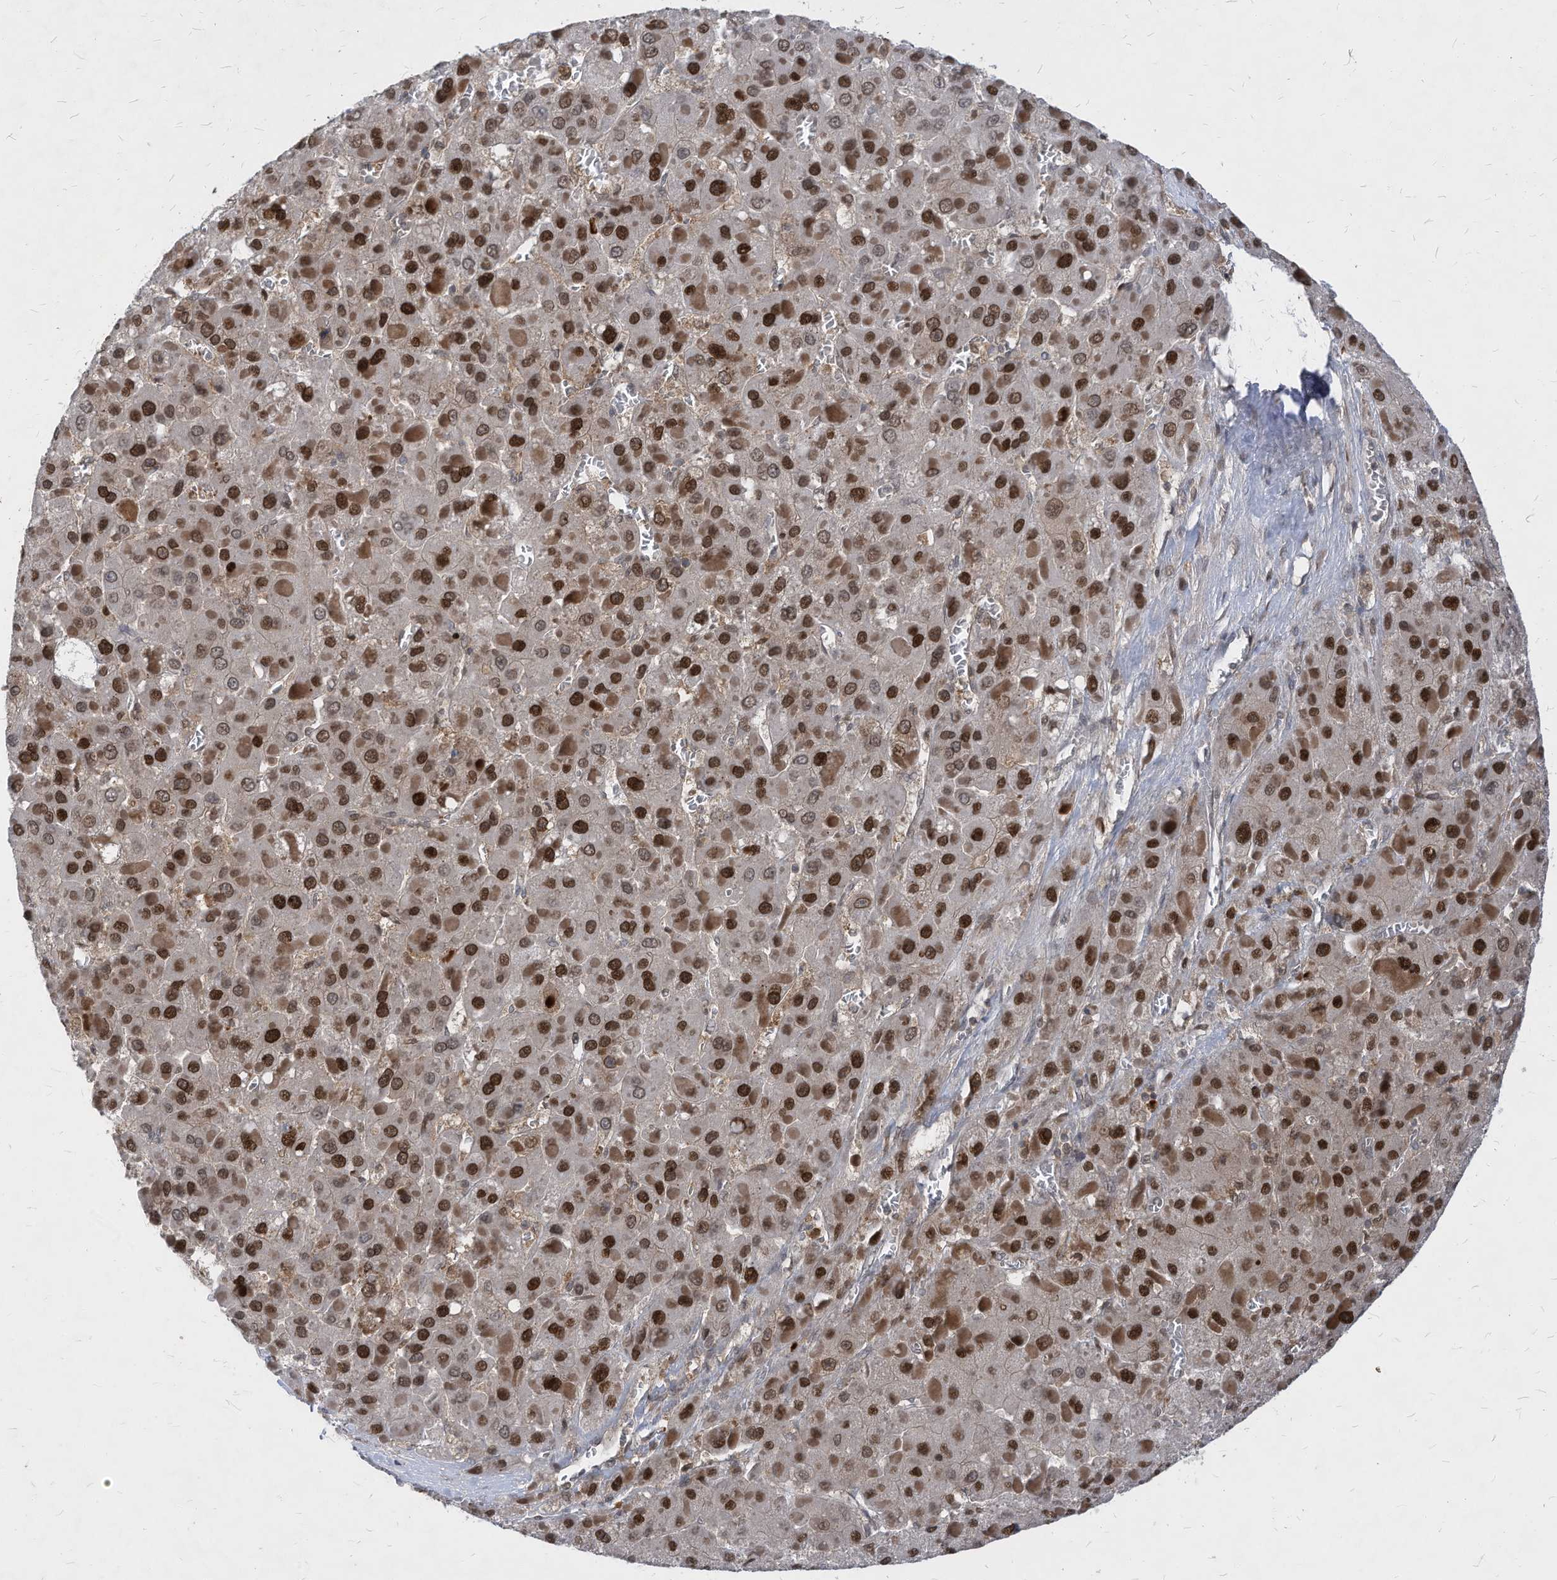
{"staining": {"intensity": "strong", "quantity": ">75%", "location": "nuclear"}, "tissue": "liver cancer", "cell_type": "Tumor cells", "image_type": "cancer", "snomed": [{"axis": "morphology", "description": "Carcinoma, Hepatocellular, NOS"}, {"axis": "topography", "description": "Liver"}], "caption": "A high amount of strong nuclear staining is seen in approximately >75% of tumor cells in liver hepatocellular carcinoma tissue.", "gene": "KPNB1", "patient": {"sex": "female", "age": 73}}